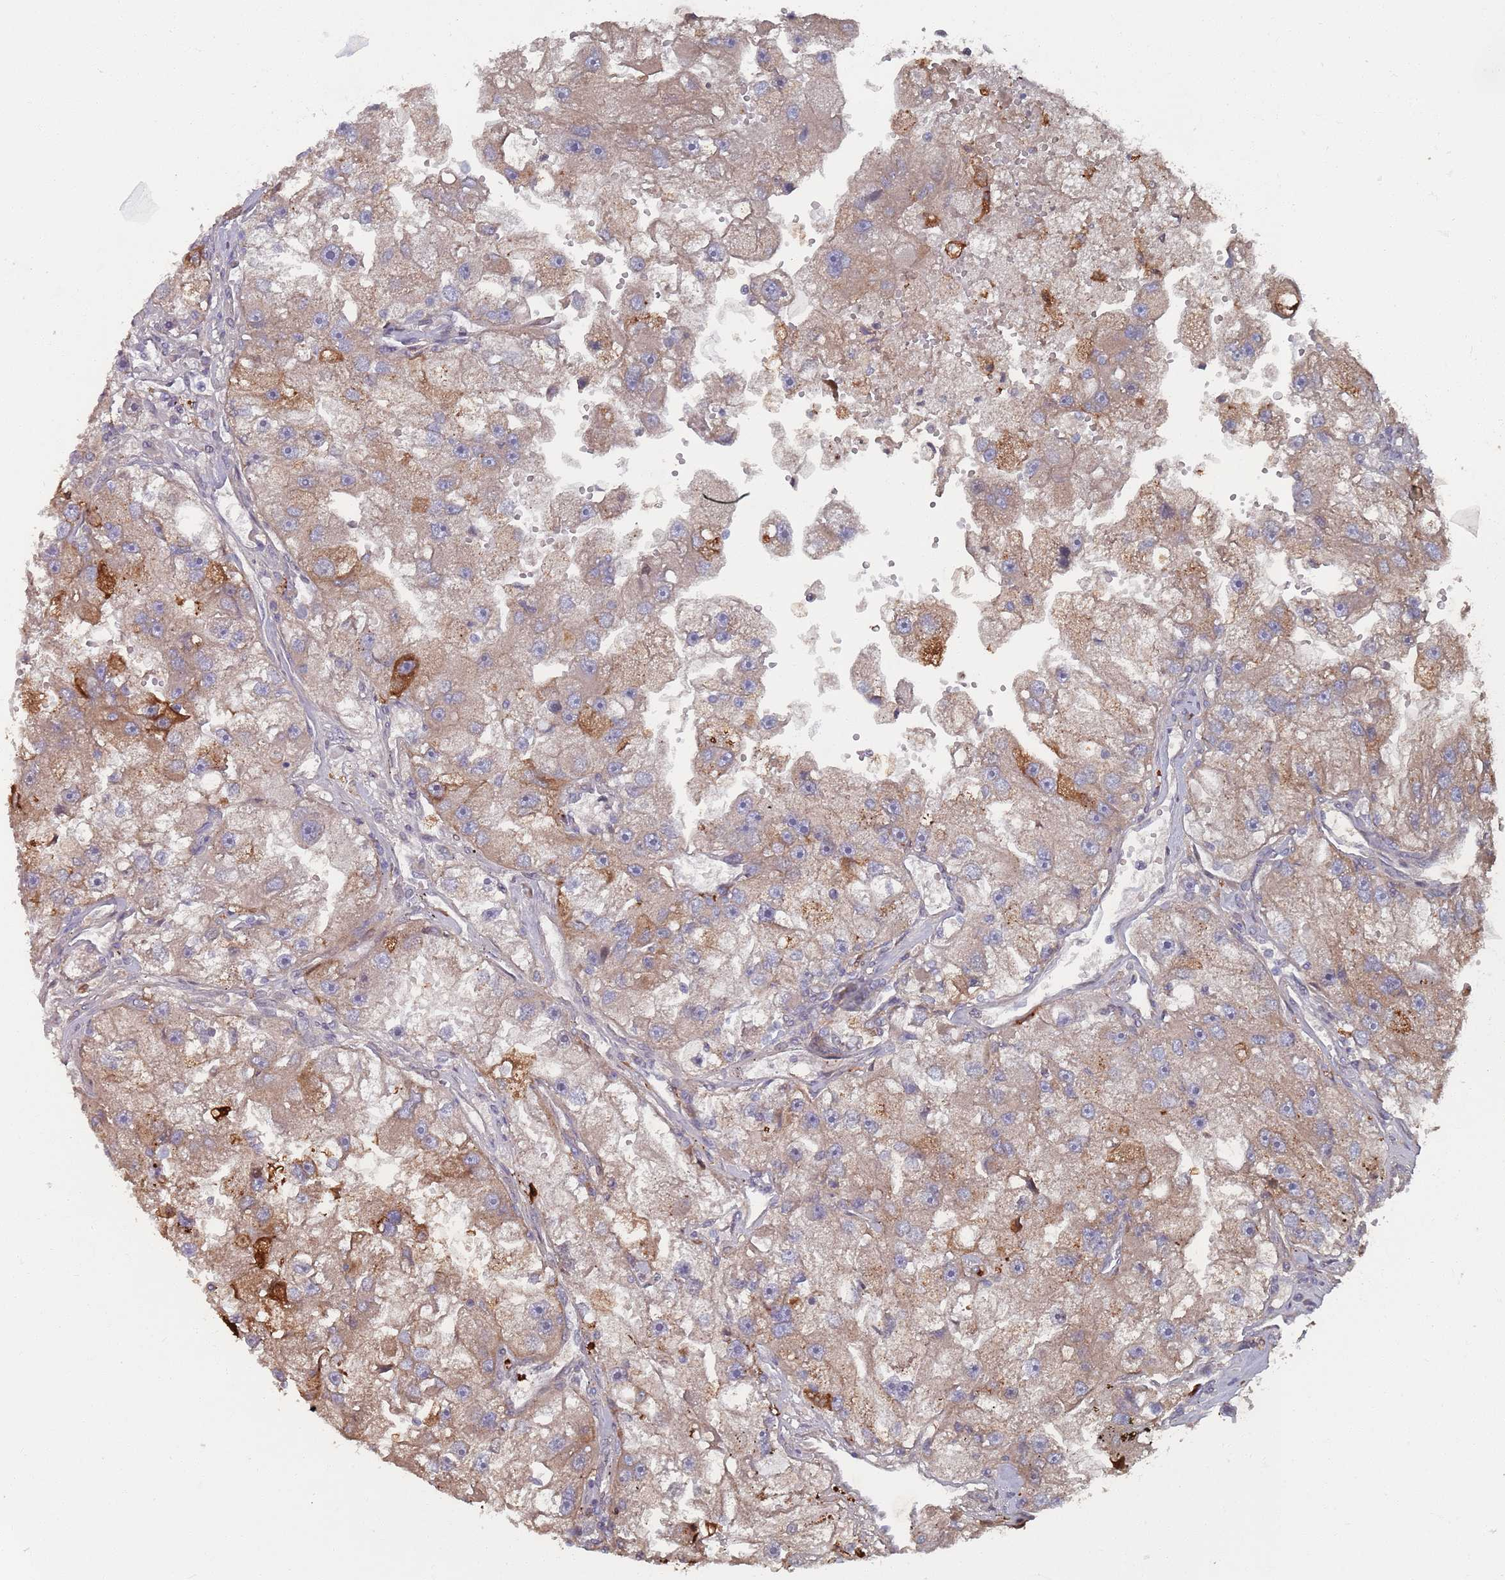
{"staining": {"intensity": "strong", "quantity": "<25%", "location": "cytoplasmic/membranous"}, "tissue": "renal cancer", "cell_type": "Tumor cells", "image_type": "cancer", "snomed": [{"axis": "morphology", "description": "Adenocarcinoma, NOS"}, {"axis": "topography", "description": "Kidney"}], "caption": "This photomicrograph reveals IHC staining of human renal adenocarcinoma, with medium strong cytoplasmic/membranous positivity in approximately <25% of tumor cells.", "gene": "DGKD", "patient": {"sex": "male", "age": 63}}